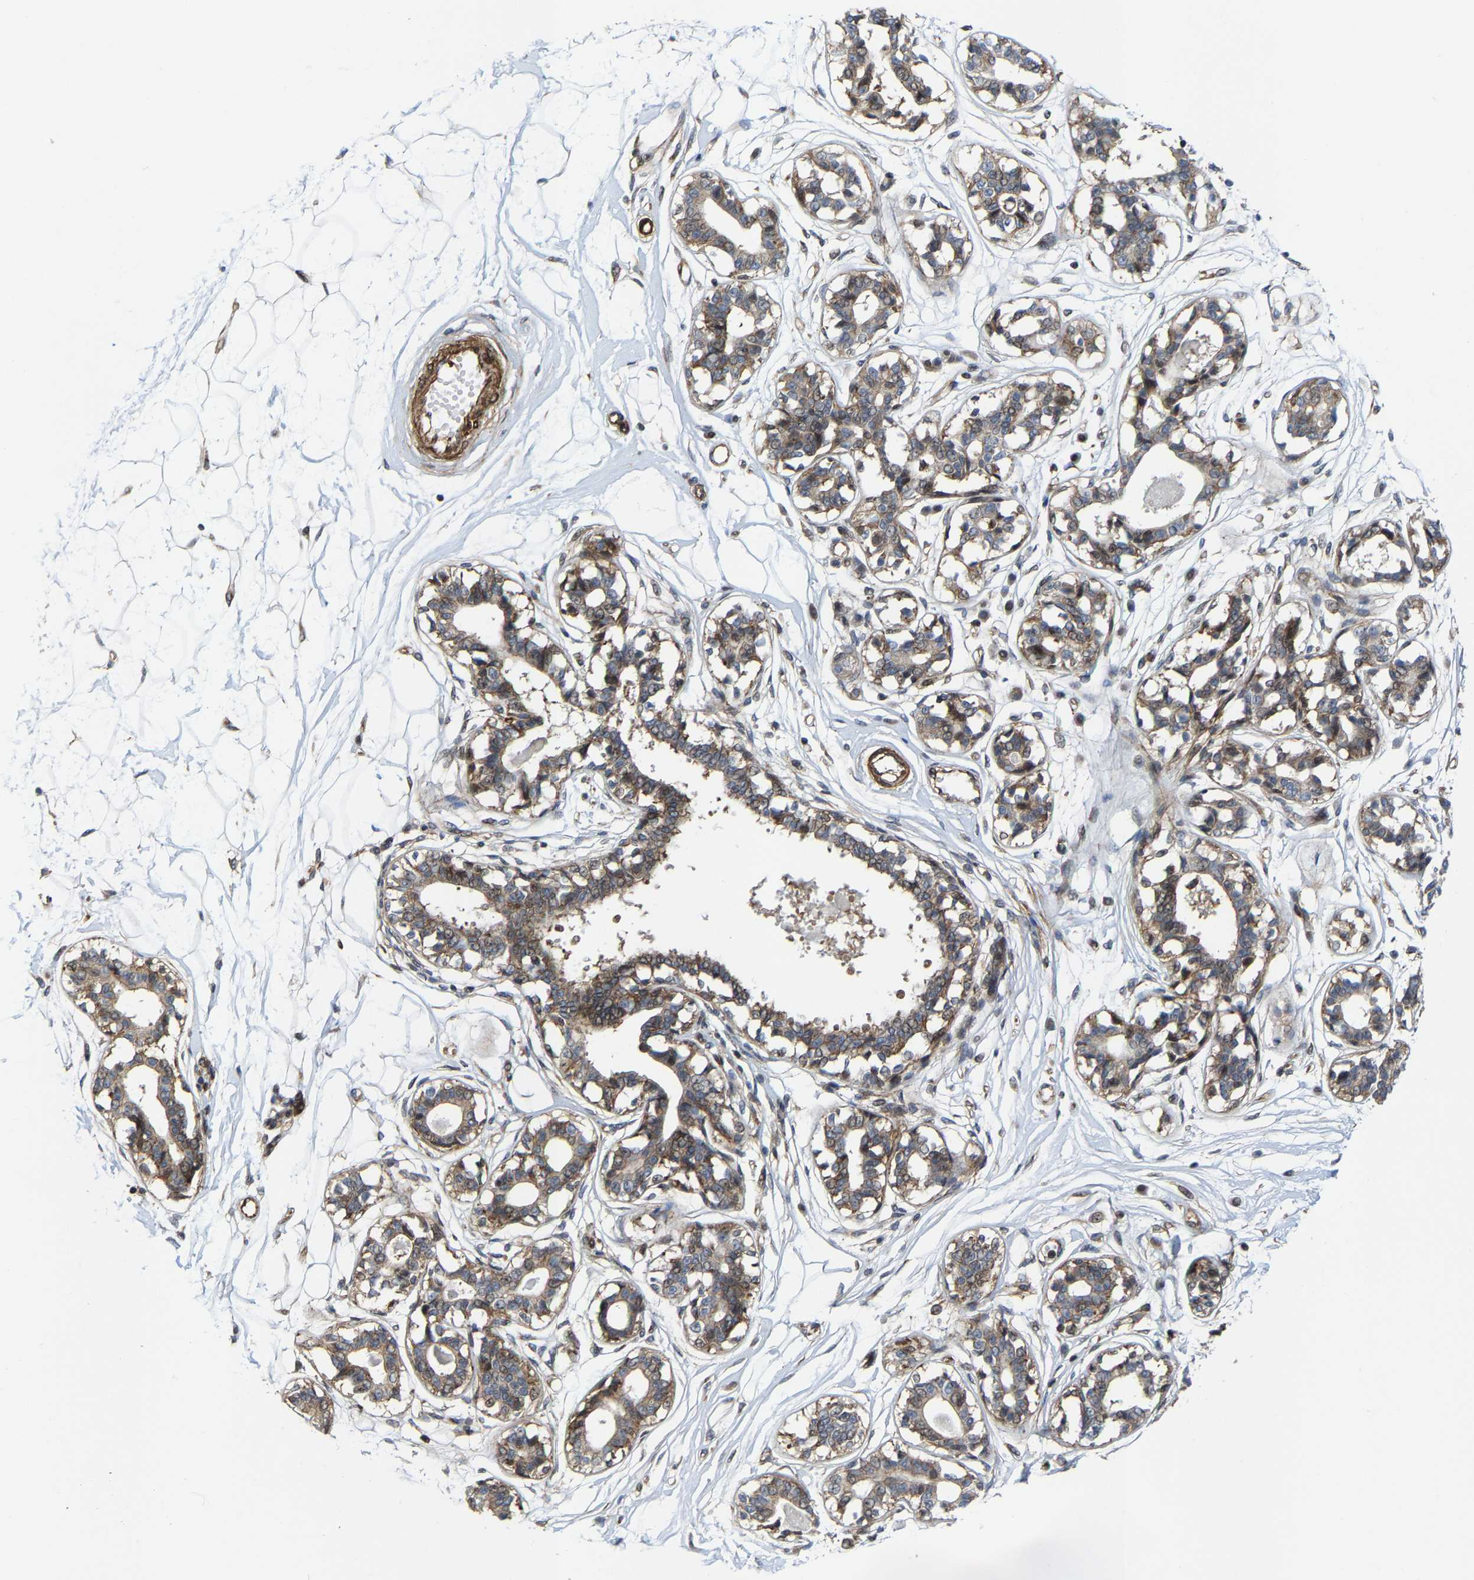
{"staining": {"intensity": "moderate", "quantity": "25%-75%", "location": "cytoplasmic/membranous"}, "tissue": "breast", "cell_type": "Adipocytes", "image_type": "normal", "snomed": [{"axis": "morphology", "description": "Normal tissue, NOS"}, {"axis": "topography", "description": "Breast"}], "caption": "Breast stained with DAB (3,3'-diaminobenzidine) immunohistochemistry (IHC) reveals medium levels of moderate cytoplasmic/membranous staining in approximately 25%-75% of adipocytes. Using DAB (brown) and hematoxylin (blue) stains, captured at high magnification using brightfield microscopy.", "gene": "TGFB1I1", "patient": {"sex": "female", "age": 45}}